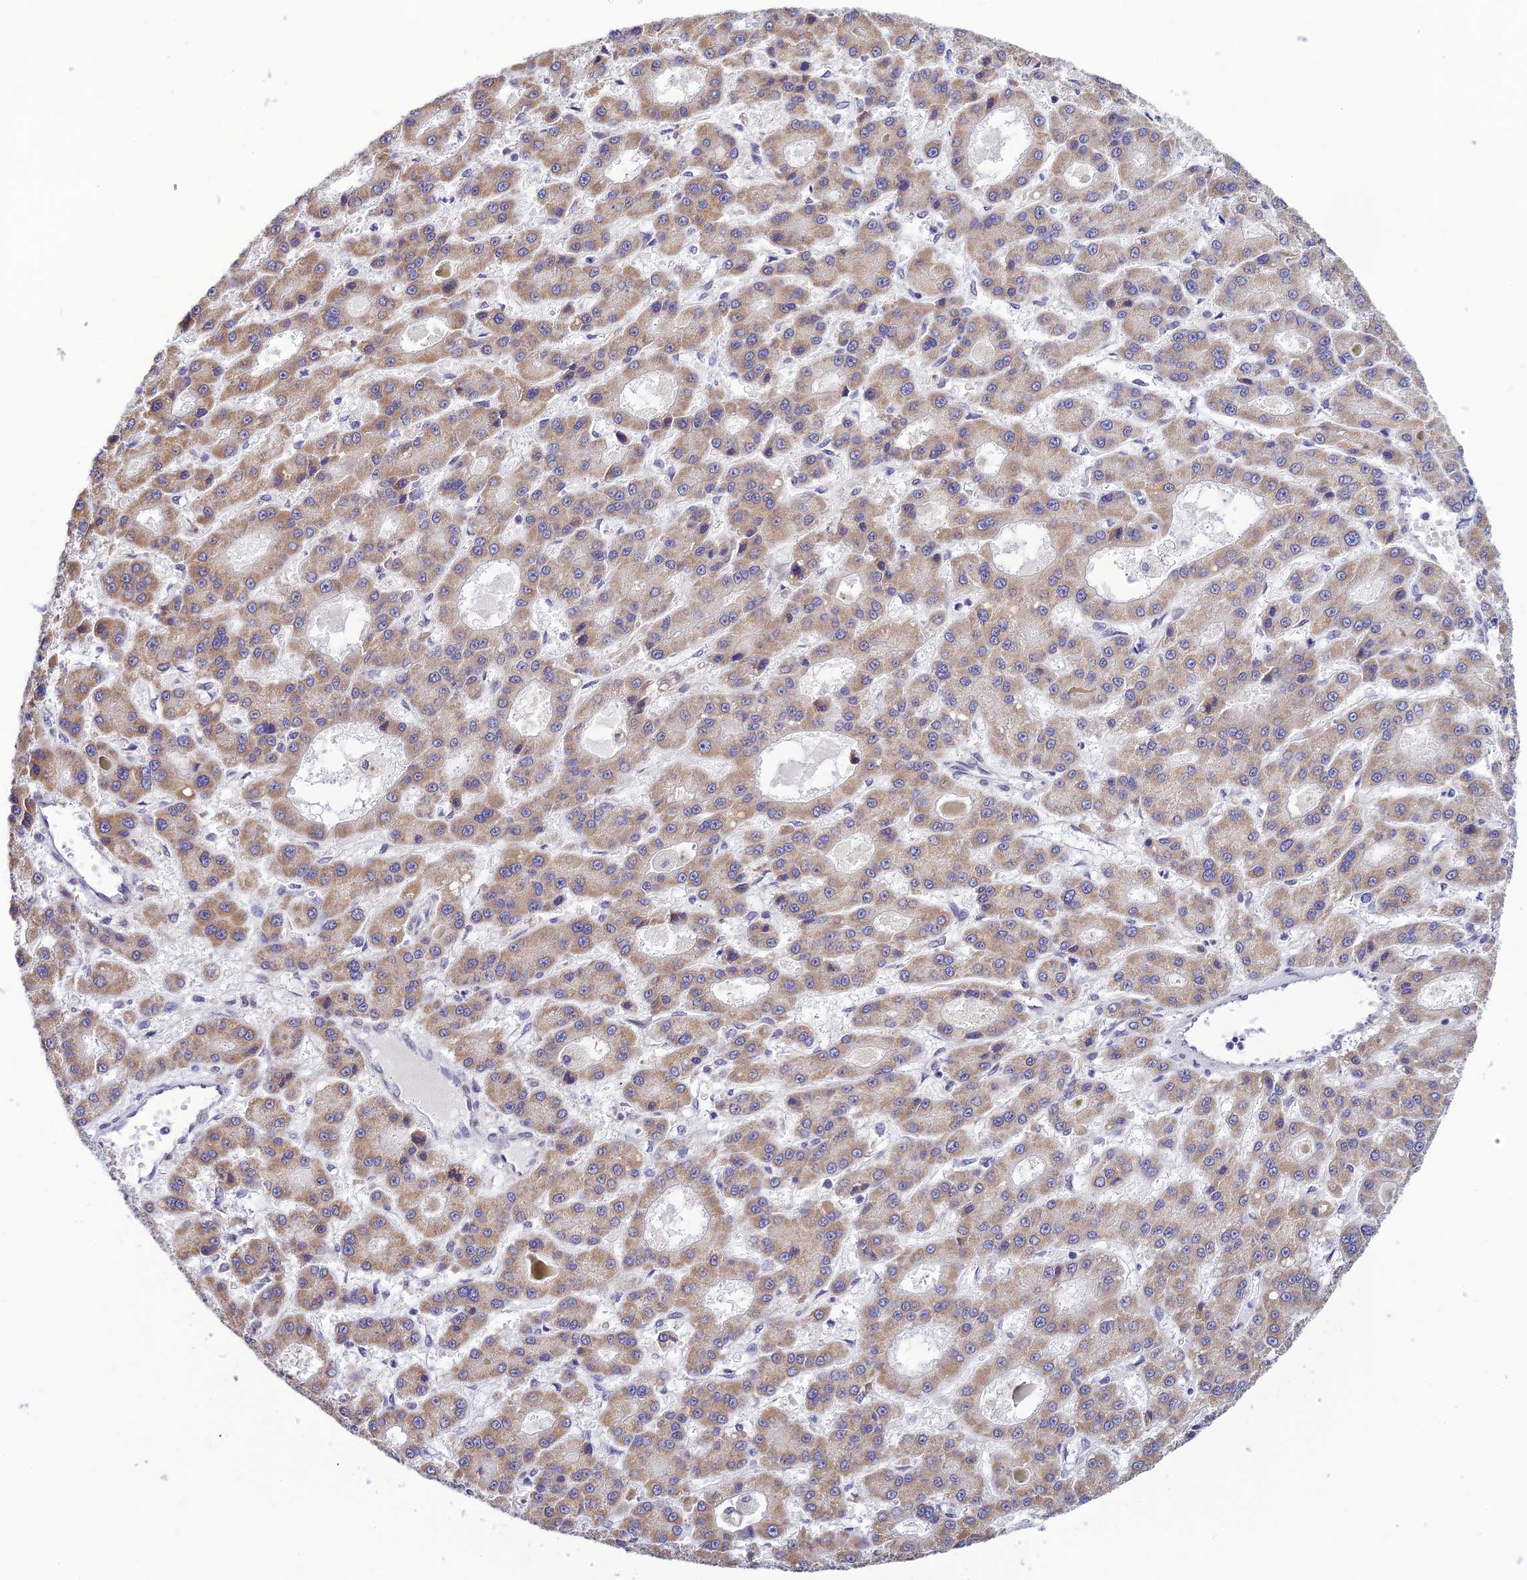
{"staining": {"intensity": "moderate", "quantity": ">75%", "location": "cytoplasmic/membranous"}, "tissue": "liver cancer", "cell_type": "Tumor cells", "image_type": "cancer", "snomed": [{"axis": "morphology", "description": "Carcinoma, Hepatocellular, NOS"}, {"axis": "topography", "description": "Liver"}], "caption": "A micrograph of liver cancer stained for a protein shows moderate cytoplasmic/membranous brown staining in tumor cells.", "gene": "C2orf49", "patient": {"sex": "male", "age": 70}}